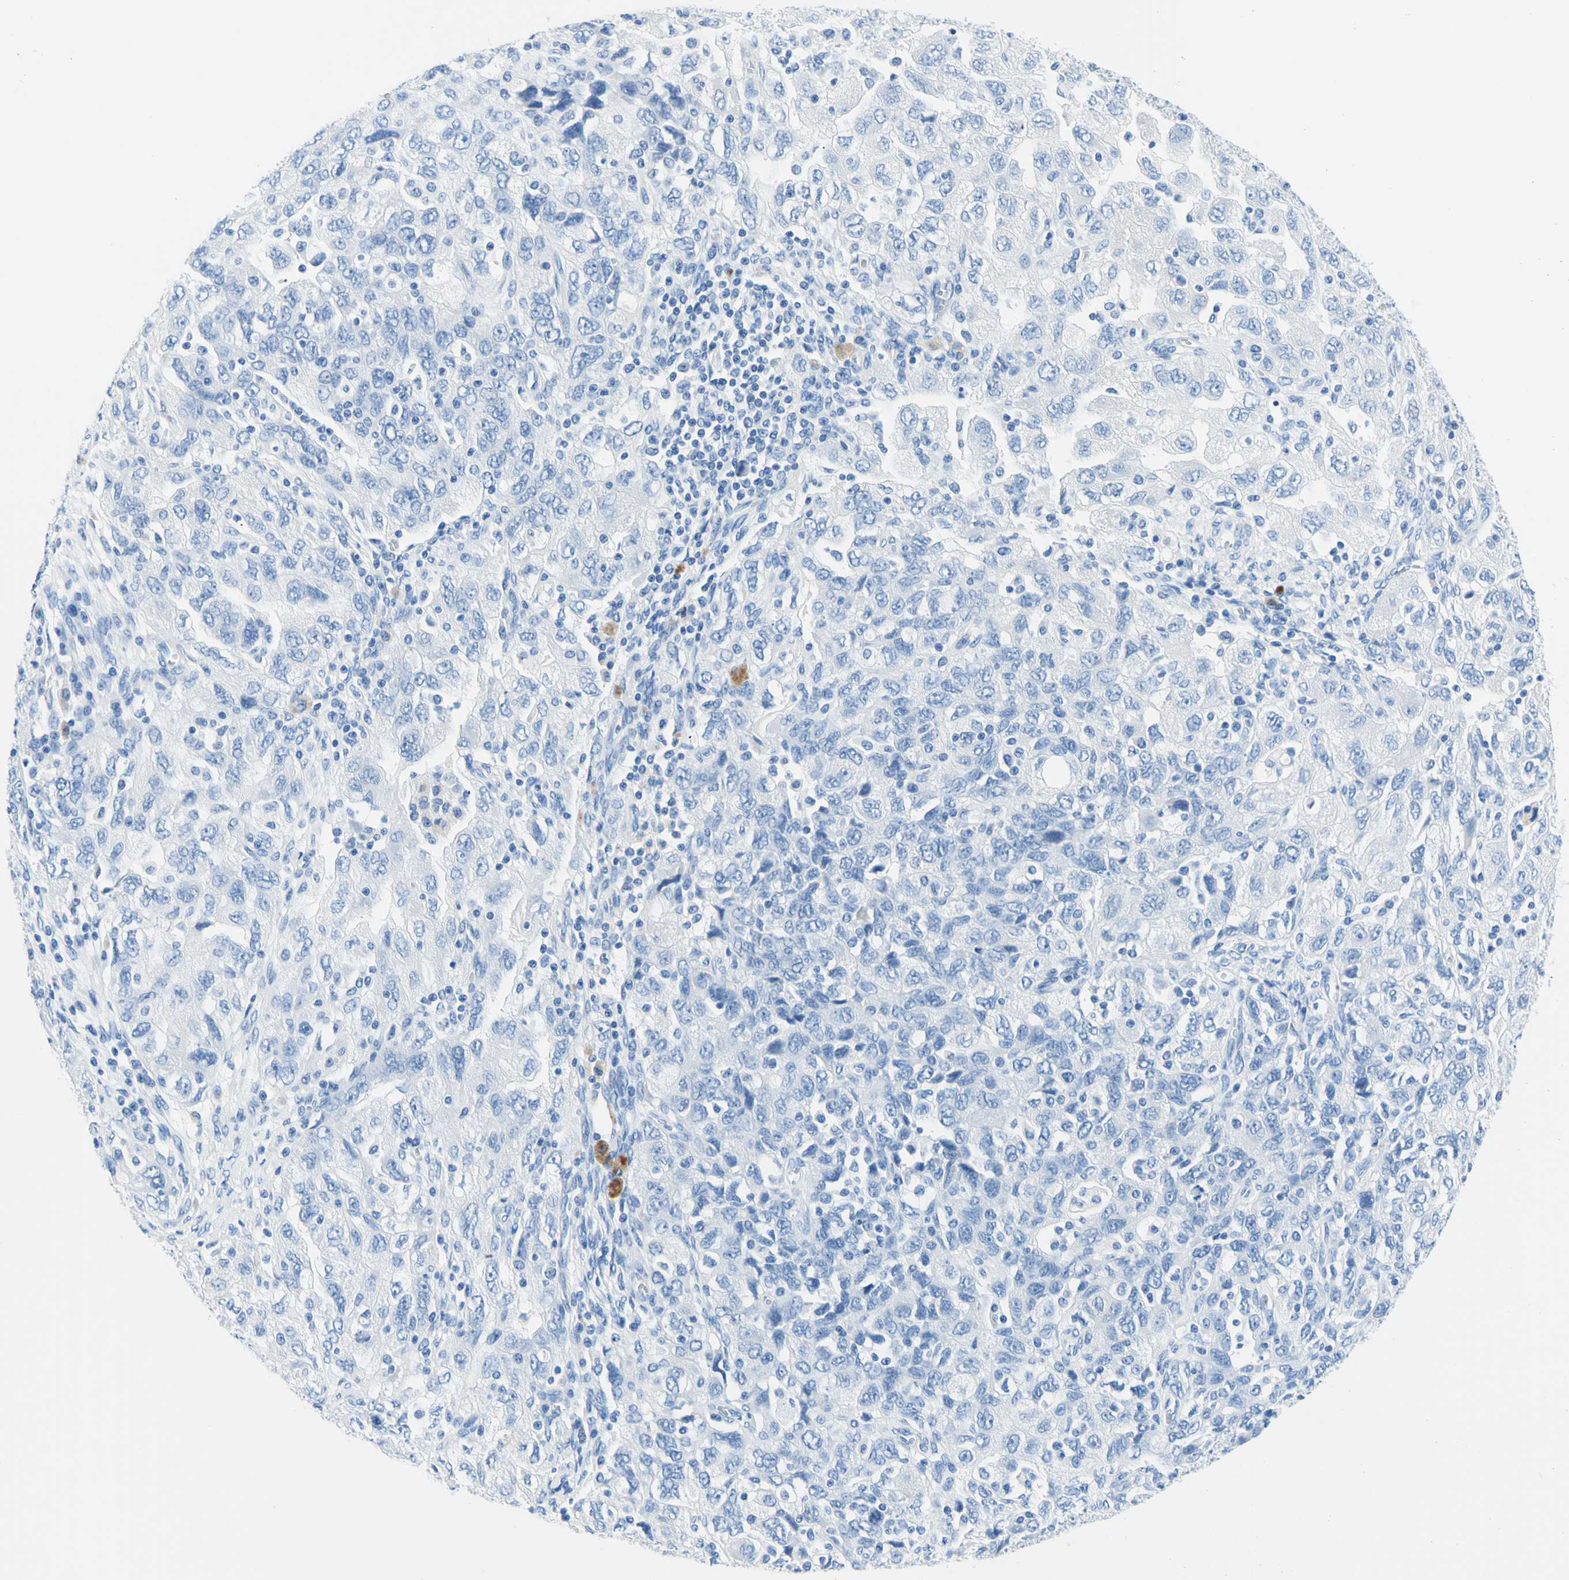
{"staining": {"intensity": "negative", "quantity": "none", "location": "none"}, "tissue": "ovarian cancer", "cell_type": "Tumor cells", "image_type": "cancer", "snomed": [{"axis": "morphology", "description": "Carcinoma, NOS"}, {"axis": "morphology", "description": "Cystadenocarcinoma, serous, NOS"}, {"axis": "topography", "description": "Ovary"}], "caption": "Photomicrograph shows no protein expression in tumor cells of carcinoma (ovarian) tissue. (Stains: DAB IHC with hematoxylin counter stain, Microscopy: brightfield microscopy at high magnification).", "gene": "MYH2", "patient": {"sex": "female", "age": 69}}